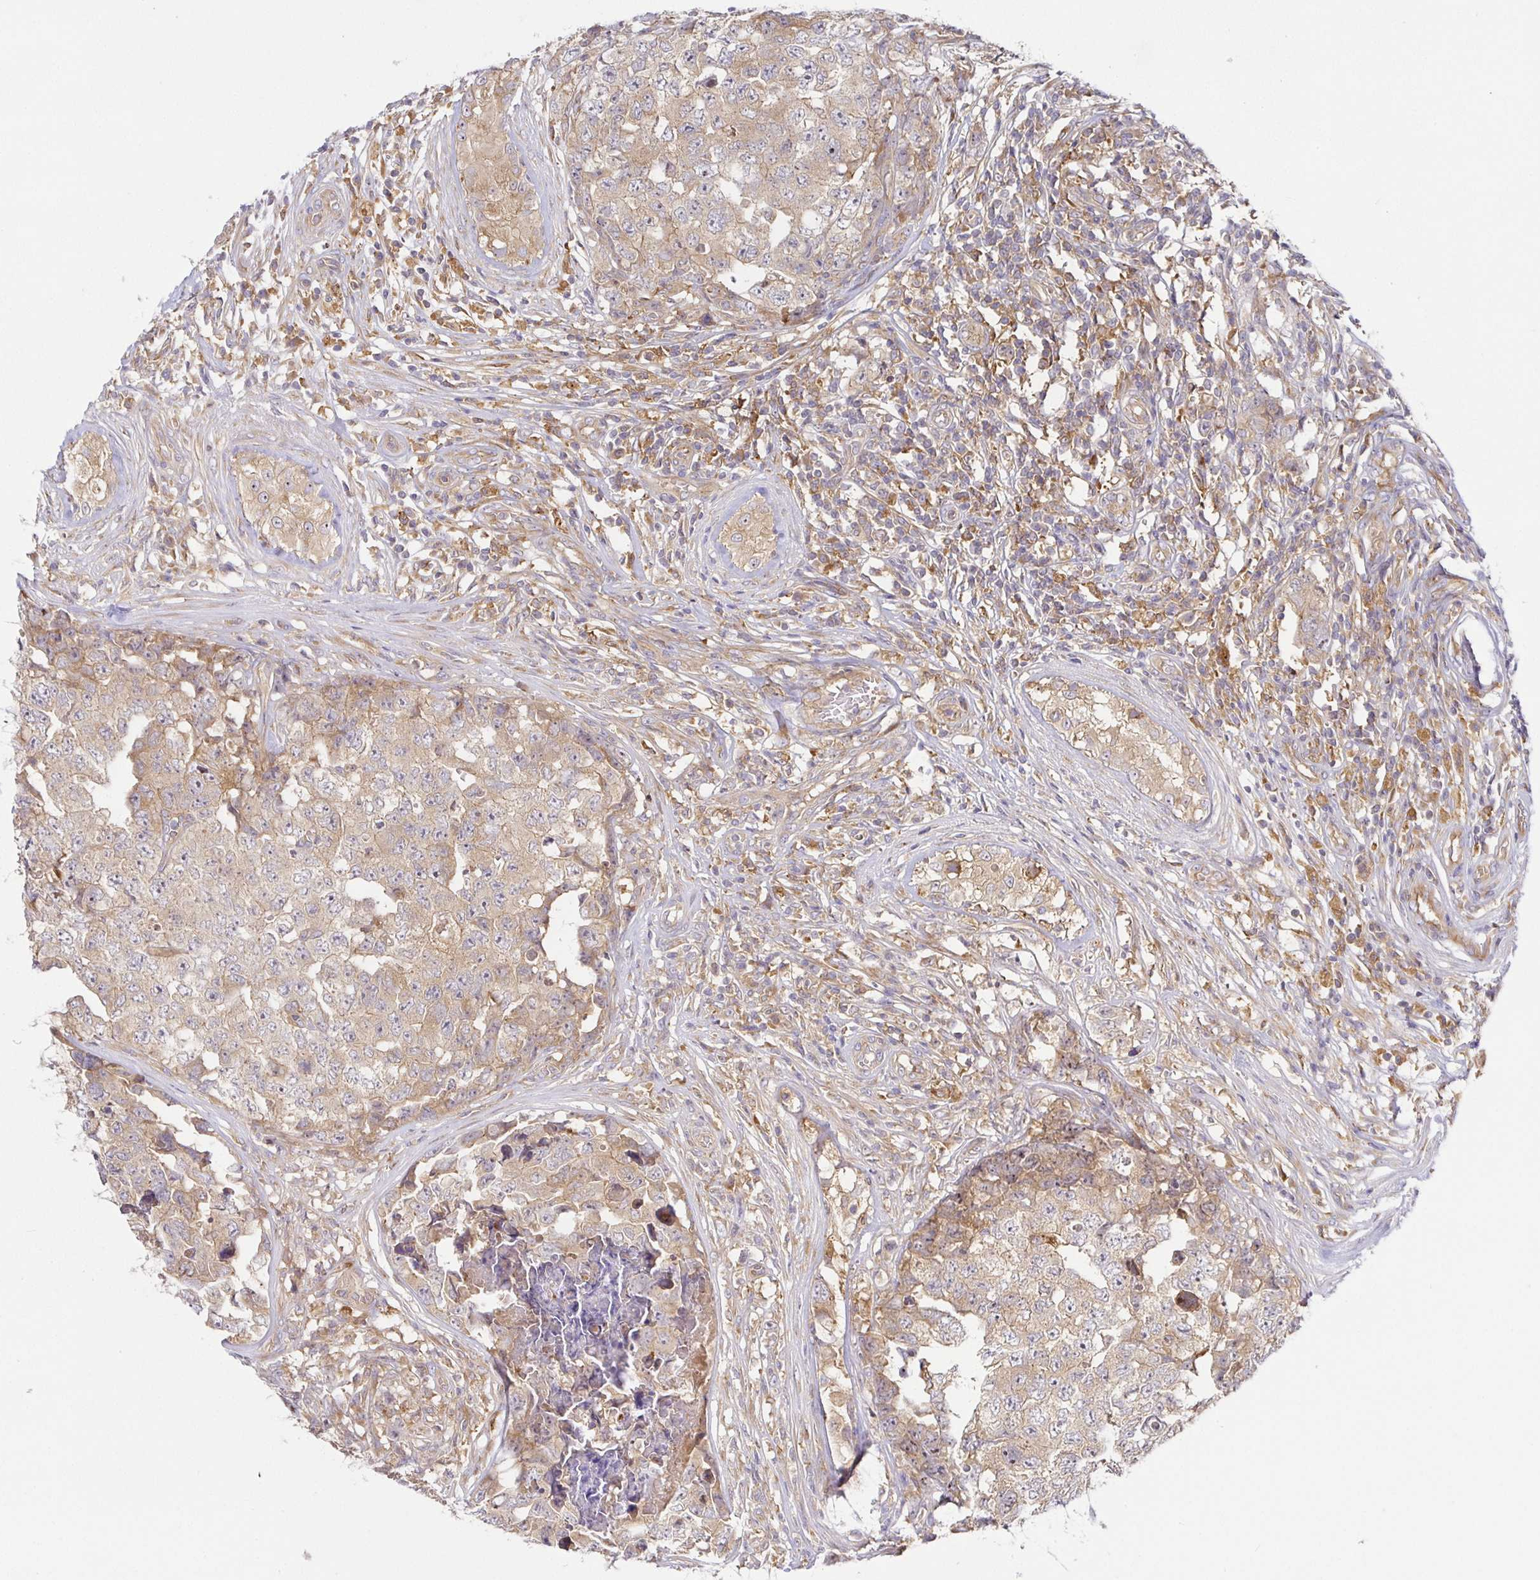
{"staining": {"intensity": "moderate", "quantity": ">75%", "location": "cytoplasmic/membranous"}, "tissue": "testis cancer", "cell_type": "Tumor cells", "image_type": "cancer", "snomed": [{"axis": "morphology", "description": "Normal tissue, NOS"}, {"axis": "morphology", "description": "Carcinoma, Embryonal, NOS"}, {"axis": "topography", "description": "Testis"}, {"axis": "topography", "description": "Epididymis"}], "caption": "IHC (DAB) staining of testis cancer (embryonal carcinoma) exhibits moderate cytoplasmic/membranous protein expression in about >75% of tumor cells.", "gene": "SNX8", "patient": {"sex": "male", "age": 25}}